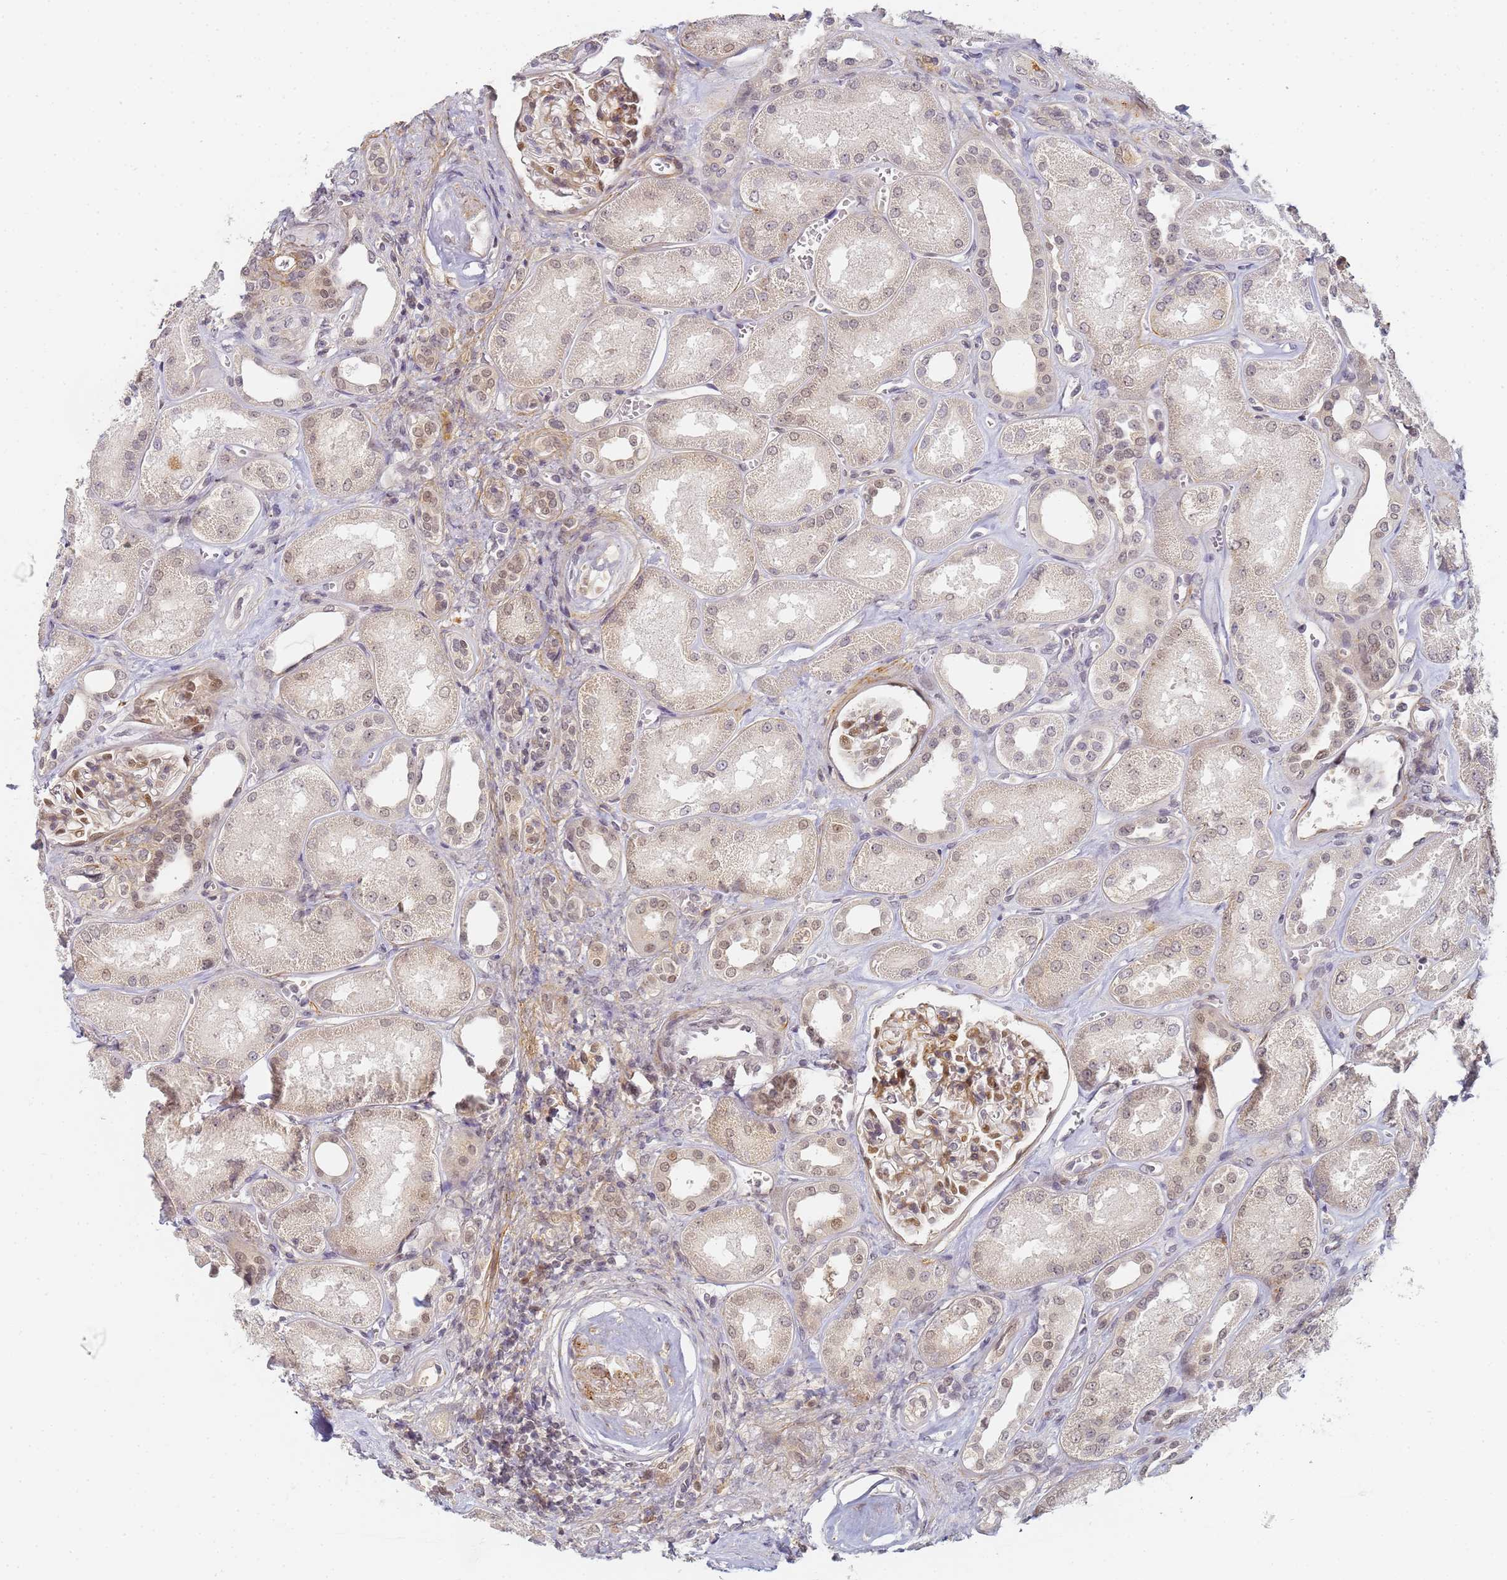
{"staining": {"intensity": "moderate", "quantity": "25%-75%", "location": "nuclear"}, "tissue": "kidney", "cell_type": "Cells in glomeruli", "image_type": "normal", "snomed": [{"axis": "morphology", "description": "Normal tissue, NOS"}, {"axis": "morphology", "description": "Adenocarcinoma, NOS"}, {"axis": "topography", "description": "Kidney"}], "caption": "Normal kidney exhibits moderate nuclear staining in approximately 25%-75% of cells in glomeruli, visualized by immunohistochemistry. (DAB (3,3'-diaminobenzidine) IHC, brown staining for protein, blue staining for nuclei).", "gene": "HMCES", "patient": {"sex": "female", "age": 68}}